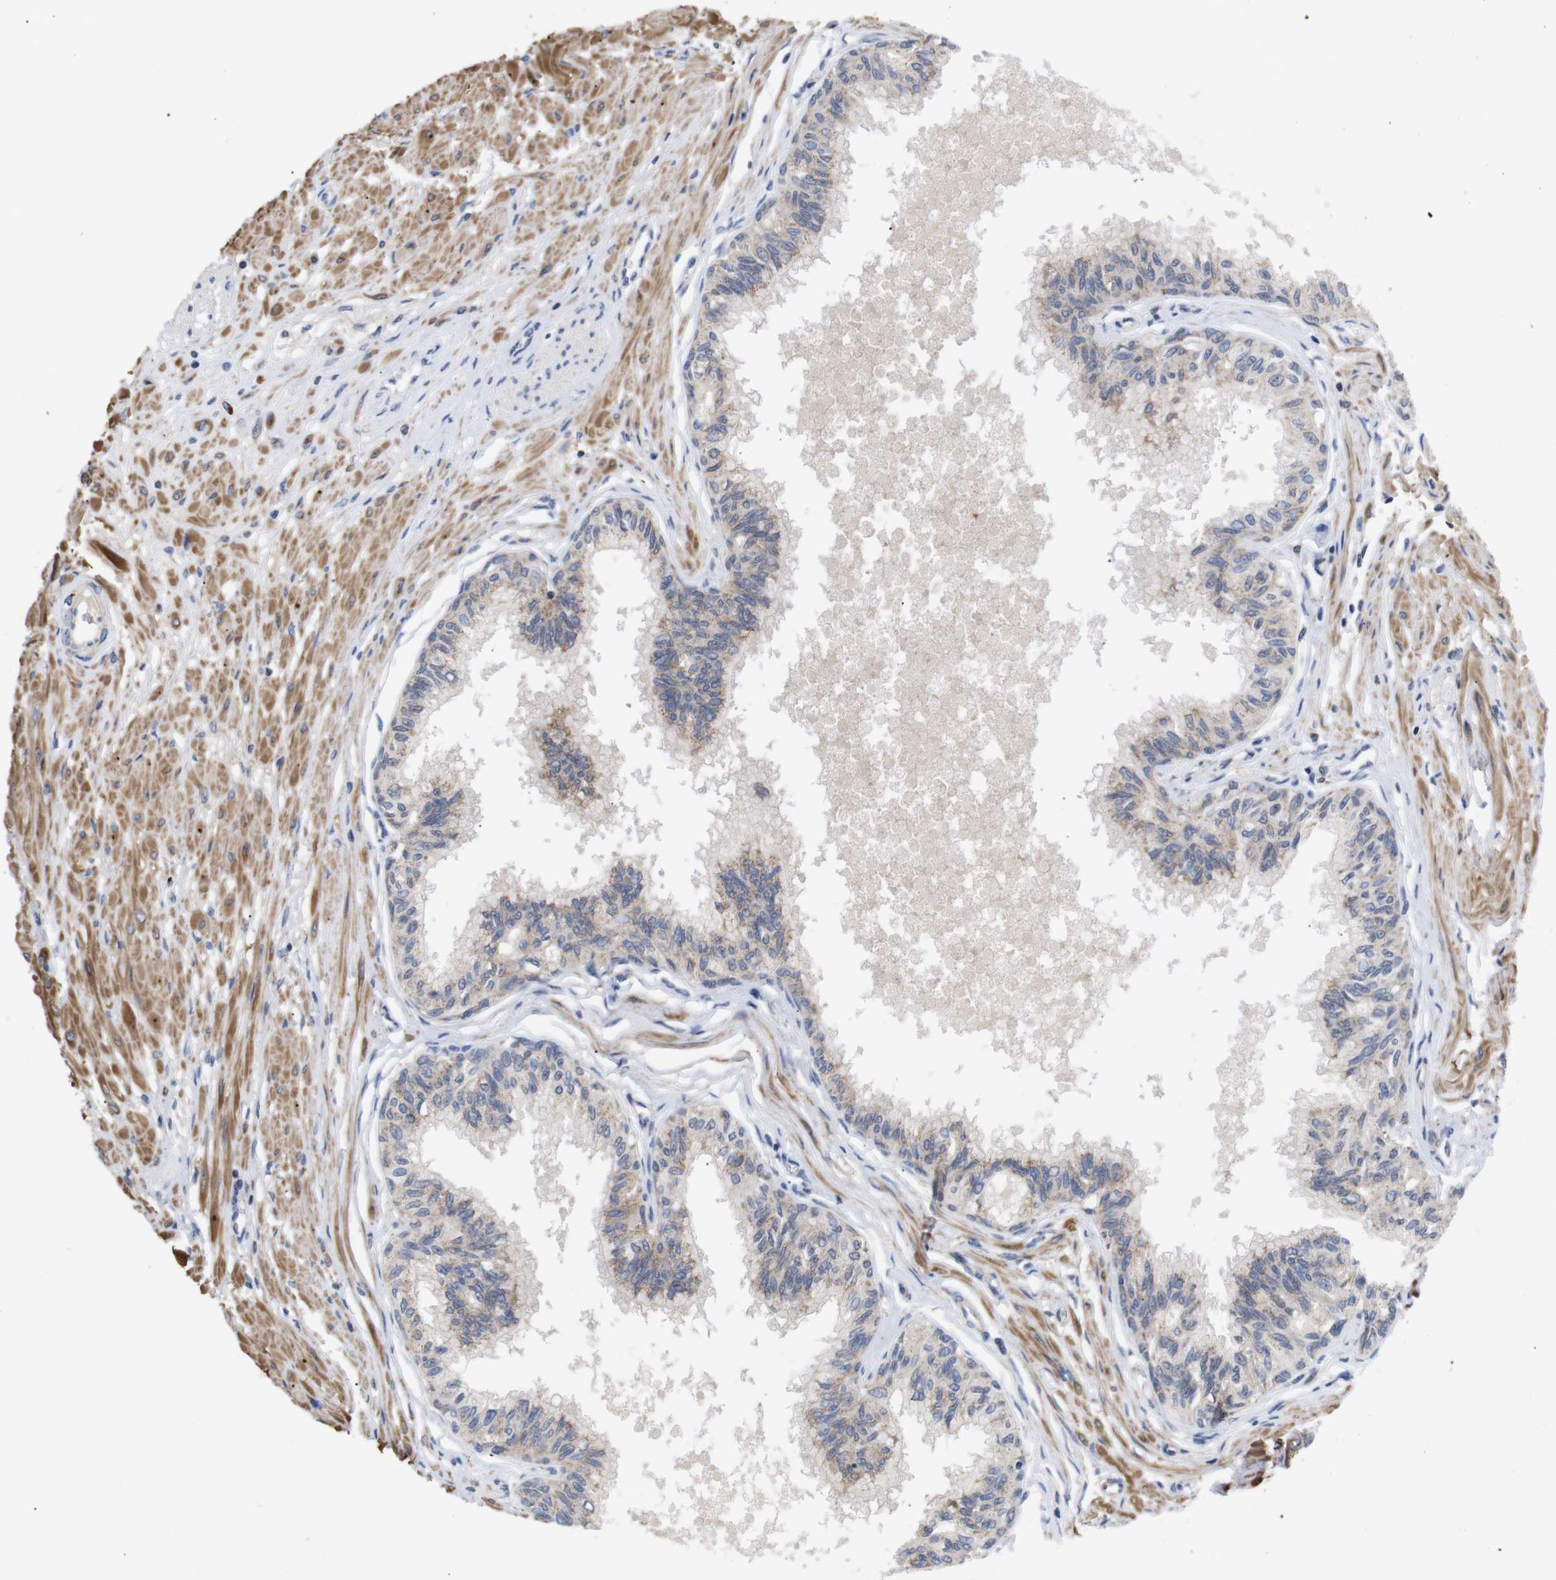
{"staining": {"intensity": "moderate", "quantity": ">75%", "location": "cytoplasmic/membranous"}, "tissue": "prostate", "cell_type": "Glandular cells", "image_type": "normal", "snomed": [{"axis": "morphology", "description": "Normal tissue, NOS"}, {"axis": "topography", "description": "Prostate"}, {"axis": "topography", "description": "Seminal veicle"}], "caption": "IHC (DAB) staining of benign prostate exhibits moderate cytoplasmic/membranous protein expression in about >75% of glandular cells.", "gene": "LRRC55", "patient": {"sex": "male", "age": 60}}